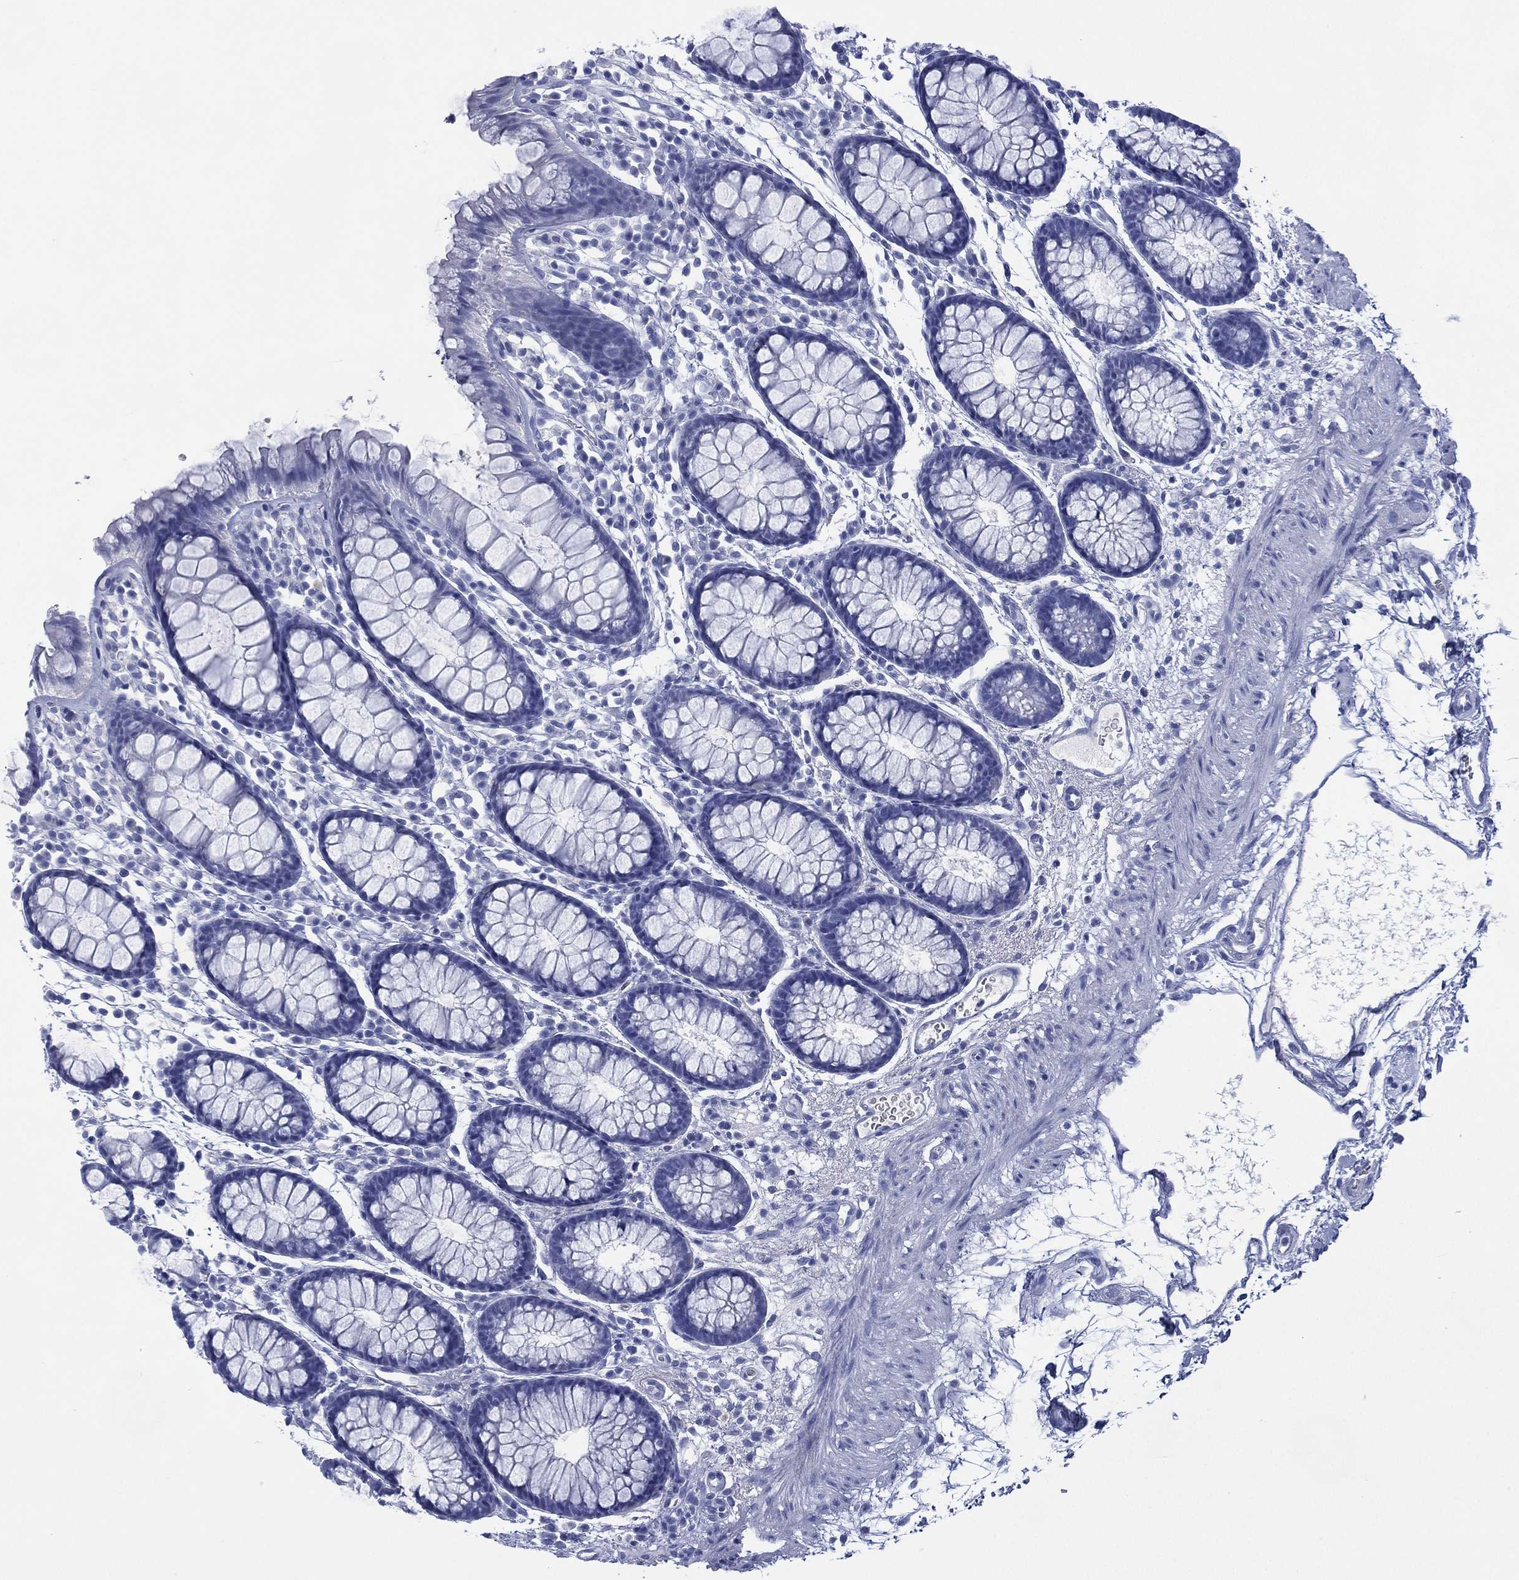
{"staining": {"intensity": "negative", "quantity": "none", "location": "none"}, "tissue": "colon", "cell_type": "Endothelial cells", "image_type": "normal", "snomed": [{"axis": "morphology", "description": "Normal tissue, NOS"}, {"axis": "topography", "description": "Colon"}], "caption": "This photomicrograph is of benign colon stained with IHC to label a protein in brown with the nuclei are counter-stained blue. There is no staining in endothelial cells.", "gene": "SIGLECL1", "patient": {"sex": "male", "age": 76}}